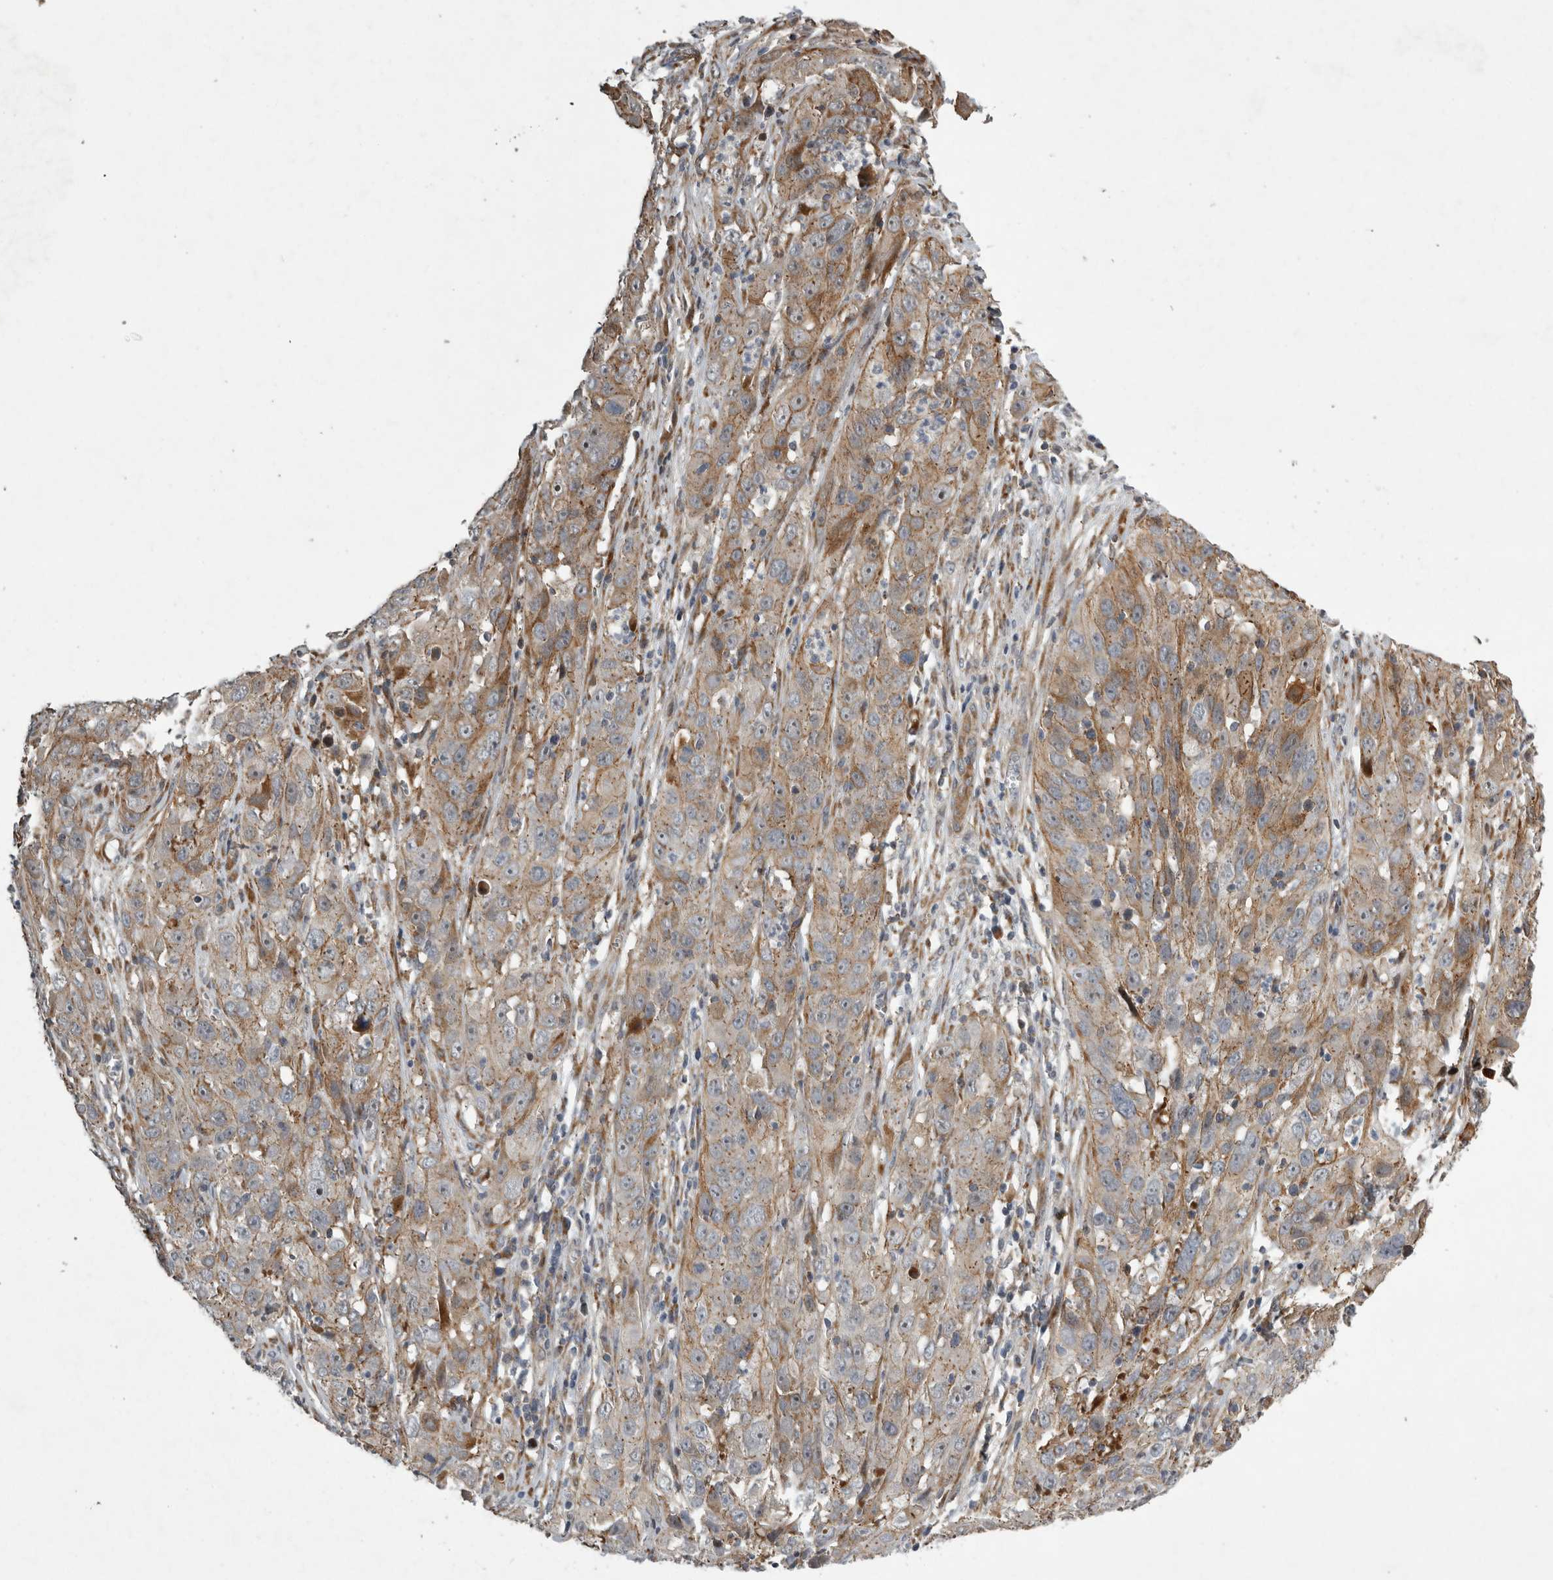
{"staining": {"intensity": "moderate", "quantity": "25%-75%", "location": "cytoplasmic/membranous"}, "tissue": "cervical cancer", "cell_type": "Tumor cells", "image_type": "cancer", "snomed": [{"axis": "morphology", "description": "Squamous cell carcinoma, NOS"}, {"axis": "topography", "description": "Cervix"}], "caption": "Human cervical cancer stained with a brown dye displays moderate cytoplasmic/membranous positive staining in about 25%-75% of tumor cells.", "gene": "MPDZ", "patient": {"sex": "female", "age": 32}}